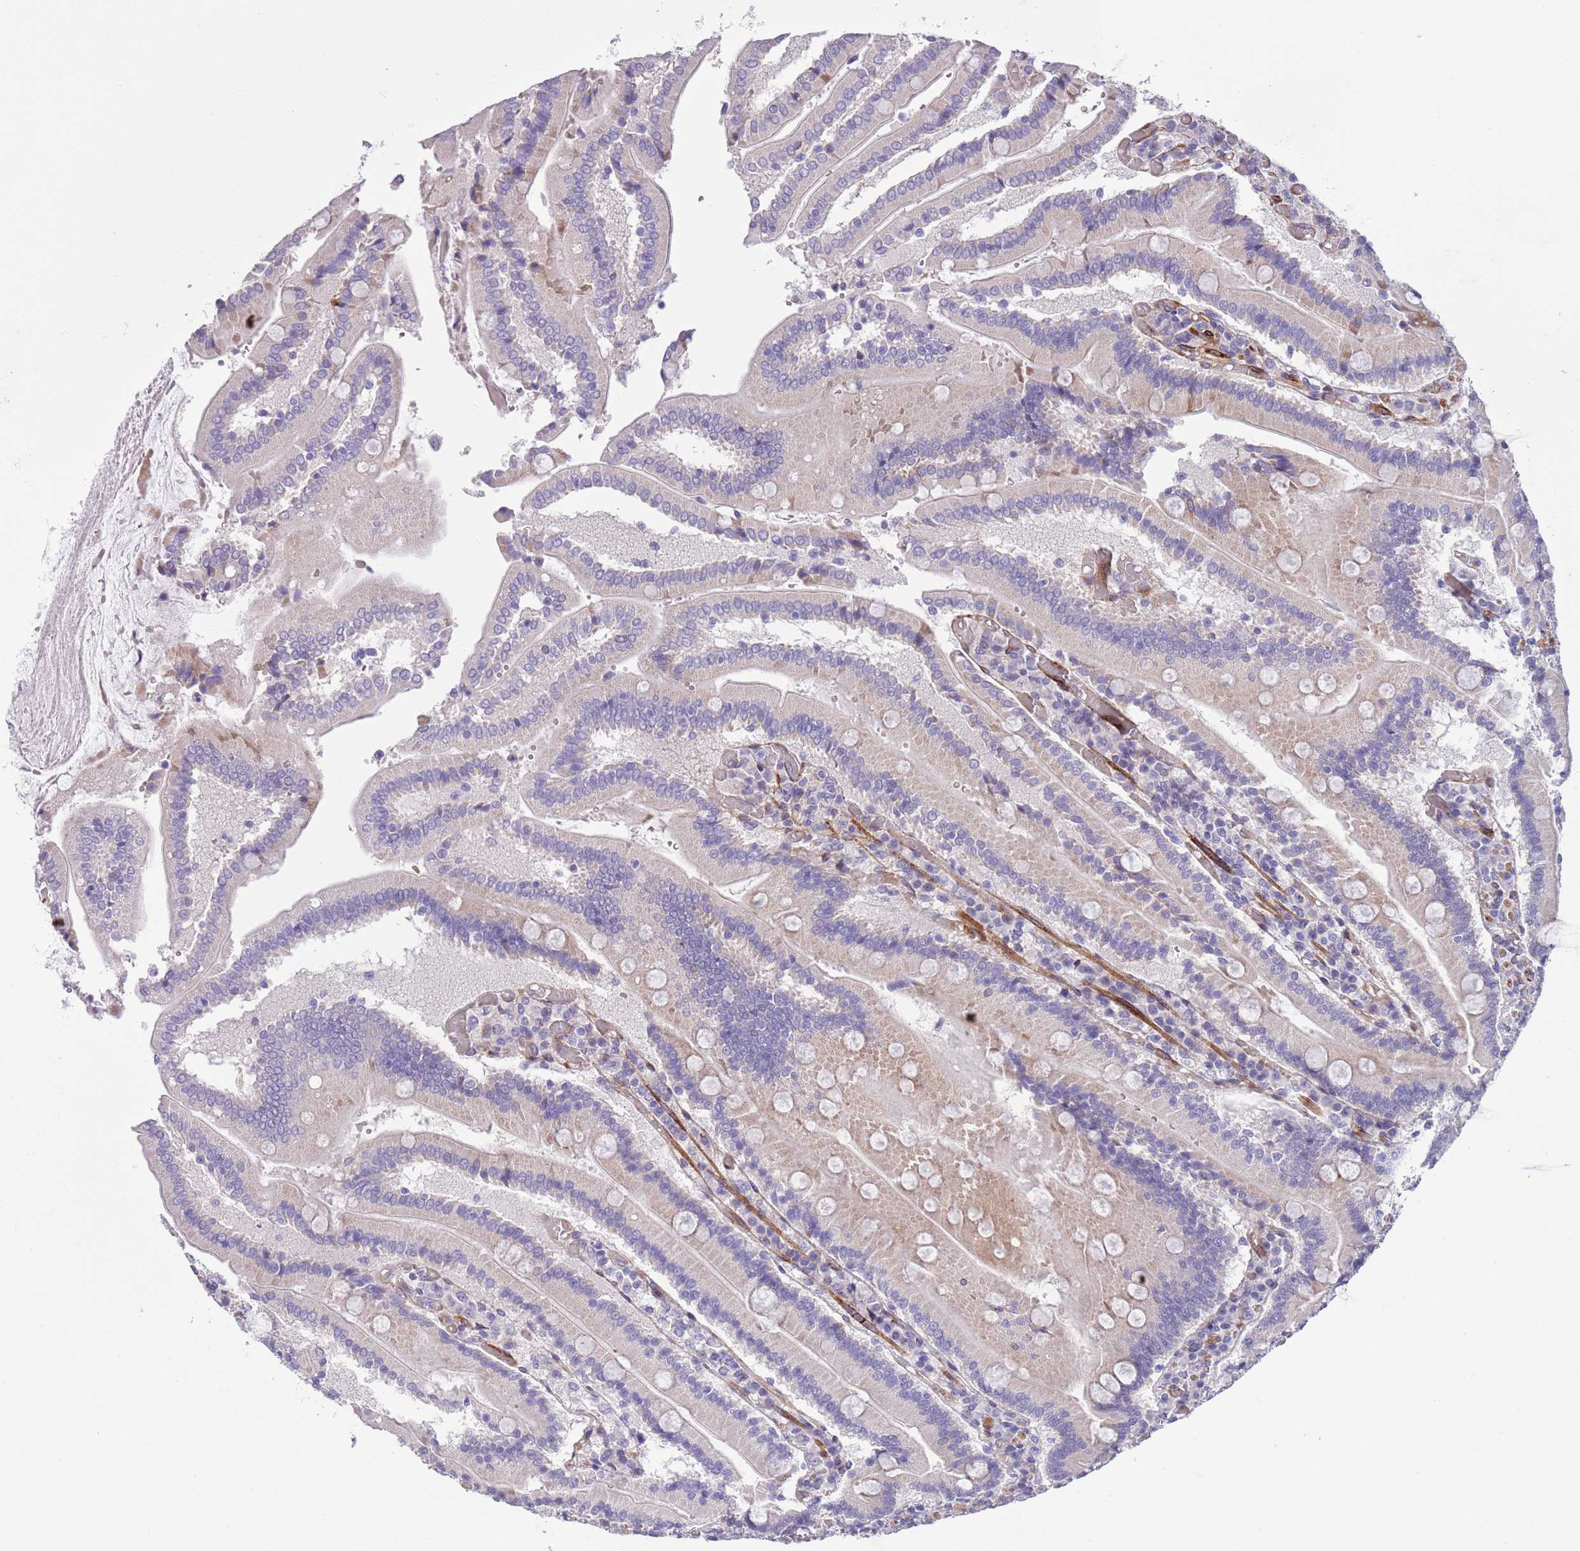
{"staining": {"intensity": "strong", "quantity": "<25%", "location": "cytoplasmic/membranous"}, "tissue": "duodenum", "cell_type": "Glandular cells", "image_type": "normal", "snomed": [{"axis": "morphology", "description": "Normal tissue, NOS"}, {"axis": "topography", "description": "Duodenum"}], "caption": "High-magnification brightfield microscopy of normal duodenum stained with DAB (3,3'-diaminobenzidine) (brown) and counterstained with hematoxylin (blue). glandular cells exhibit strong cytoplasmic/membranous positivity is appreciated in approximately<25% of cells.", "gene": "MRPL32", "patient": {"sex": "female", "age": 62}}